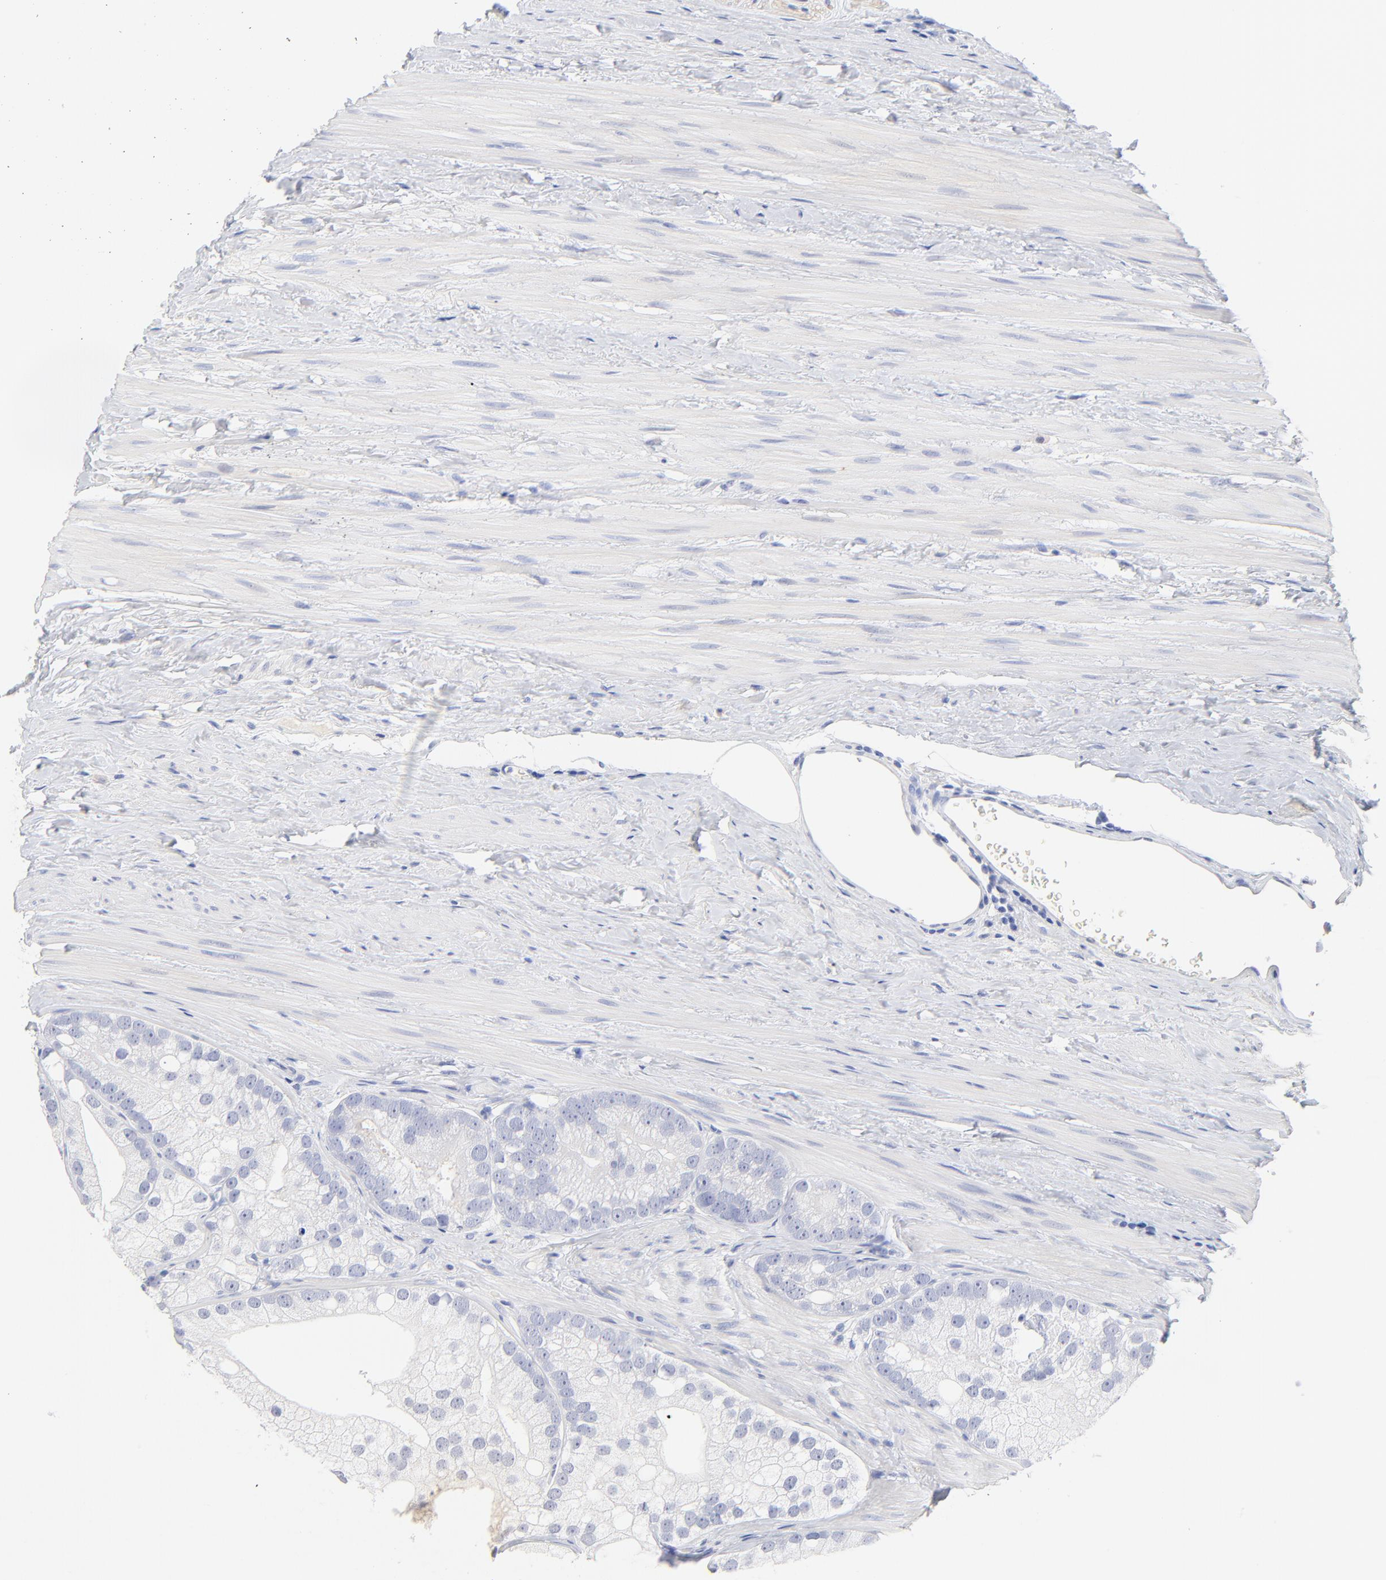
{"staining": {"intensity": "negative", "quantity": "none", "location": "none"}, "tissue": "prostate cancer", "cell_type": "Tumor cells", "image_type": "cancer", "snomed": [{"axis": "morphology", "description": "Adenocarcinoma, Low grade"}, {"axis": "topography", "description": "Prostate"}], "caption": "IHC histopathology image of human prostate cancer stained for a protein (brown), which reveals no staining in tumor cells.", "gene": "SULT4A1", "patient": {"sex": "male", "age": 69}}